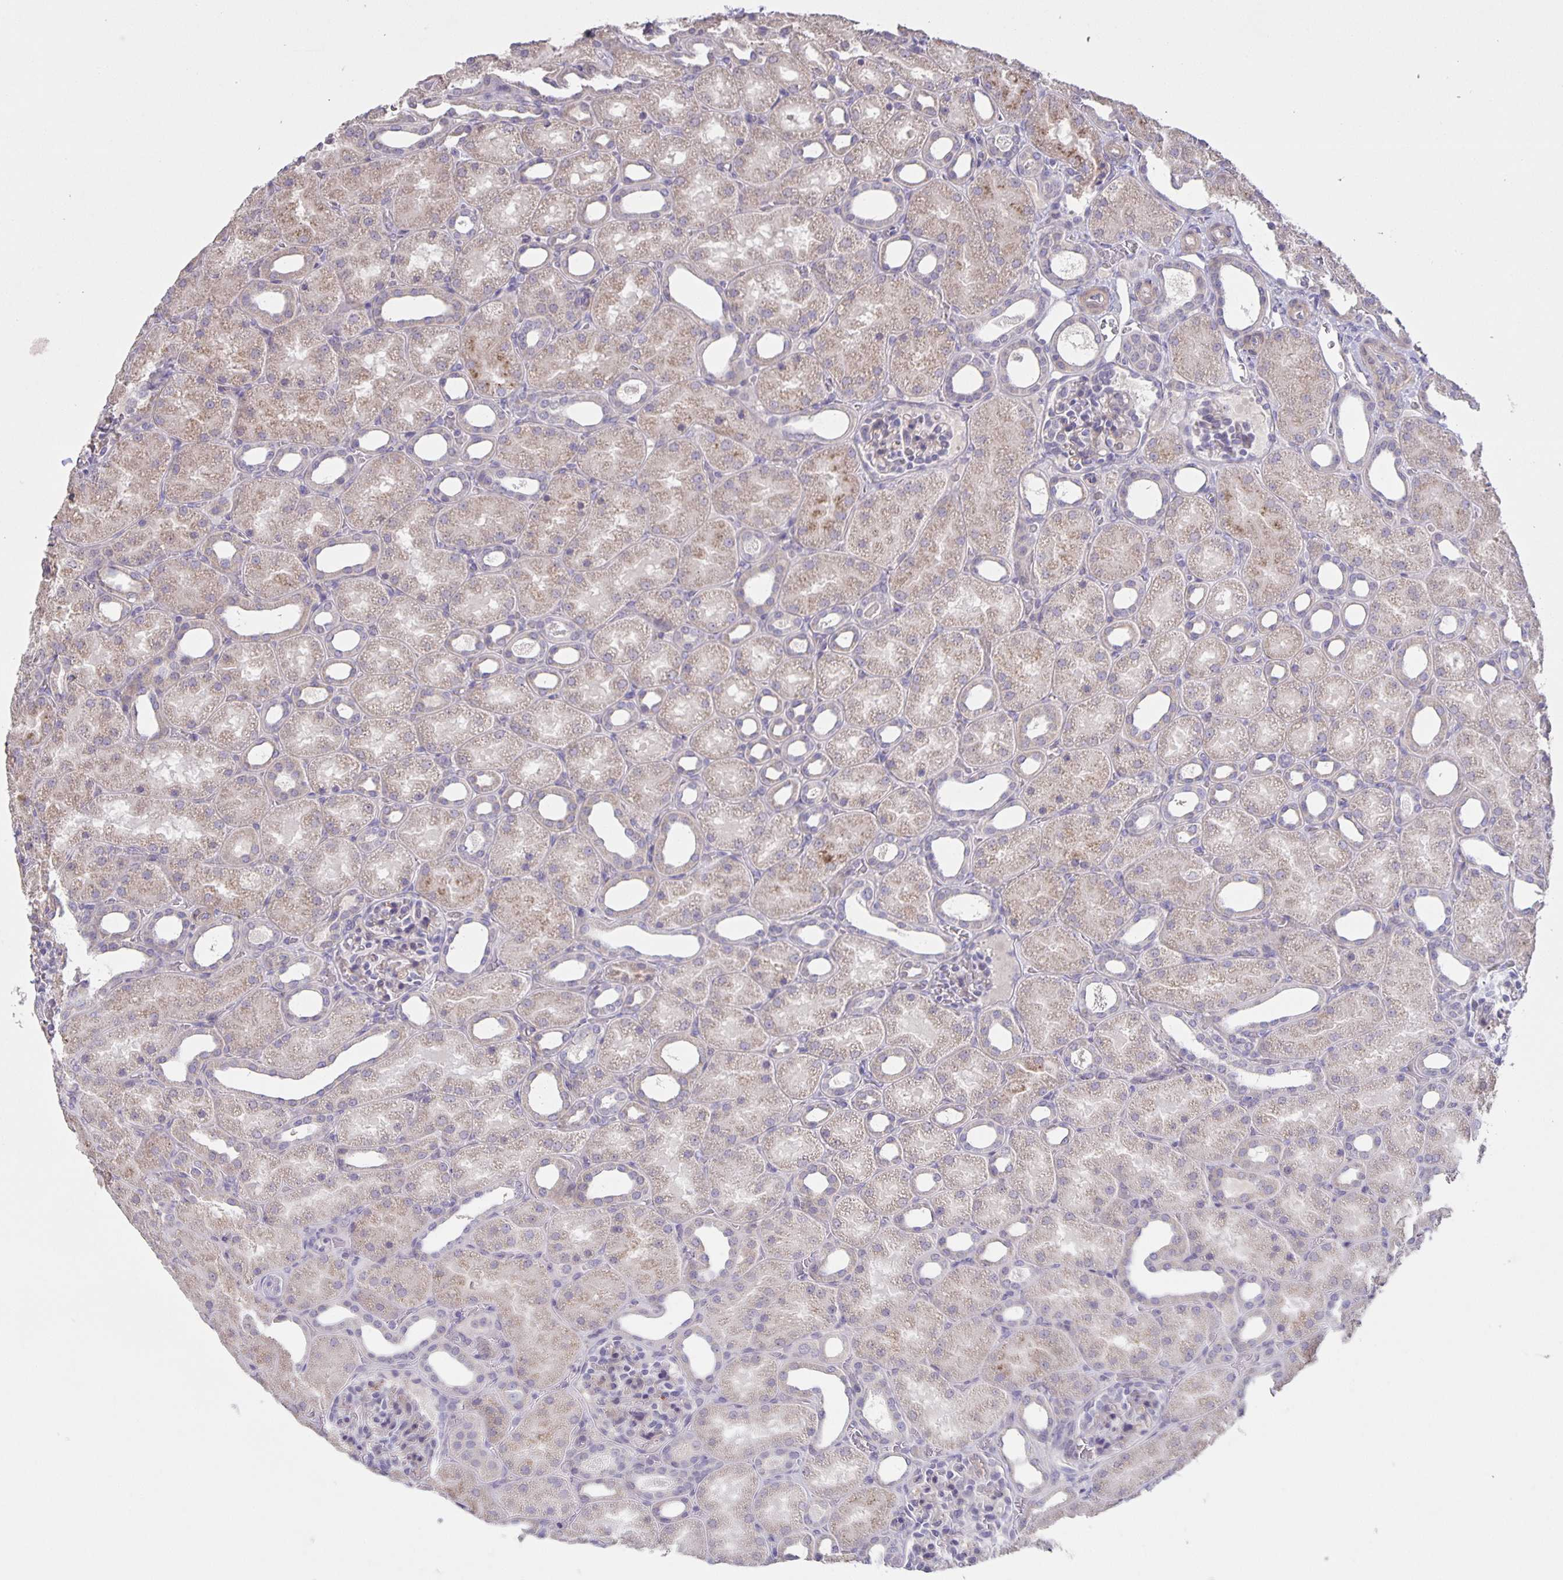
{"staining": {"intensity": "weak", "quantity": "<25%", "location": "cytoplasmic/membranous"}, "tissue": "kidney", "cell_type": "Cells in glomeruli", "image_type": "normal", "snomed": [{"axis": "morphology", "description": "Normal tissue, NOS"}, {"axis": "topography", "description": "Kidney"}], "caption": "IHC photomicrograph of unremarkable kidney: kidney stained with DAB reveals no significant protein expression in cells in glomeruli. The staining was performed using DAB to visualize the protein expression in brown, while the nuclei were stained in blue with hematoxylin (Magnification: 20x).", "gene": "SRCIN1", "patient": {"sex": "male", "age": 2}}